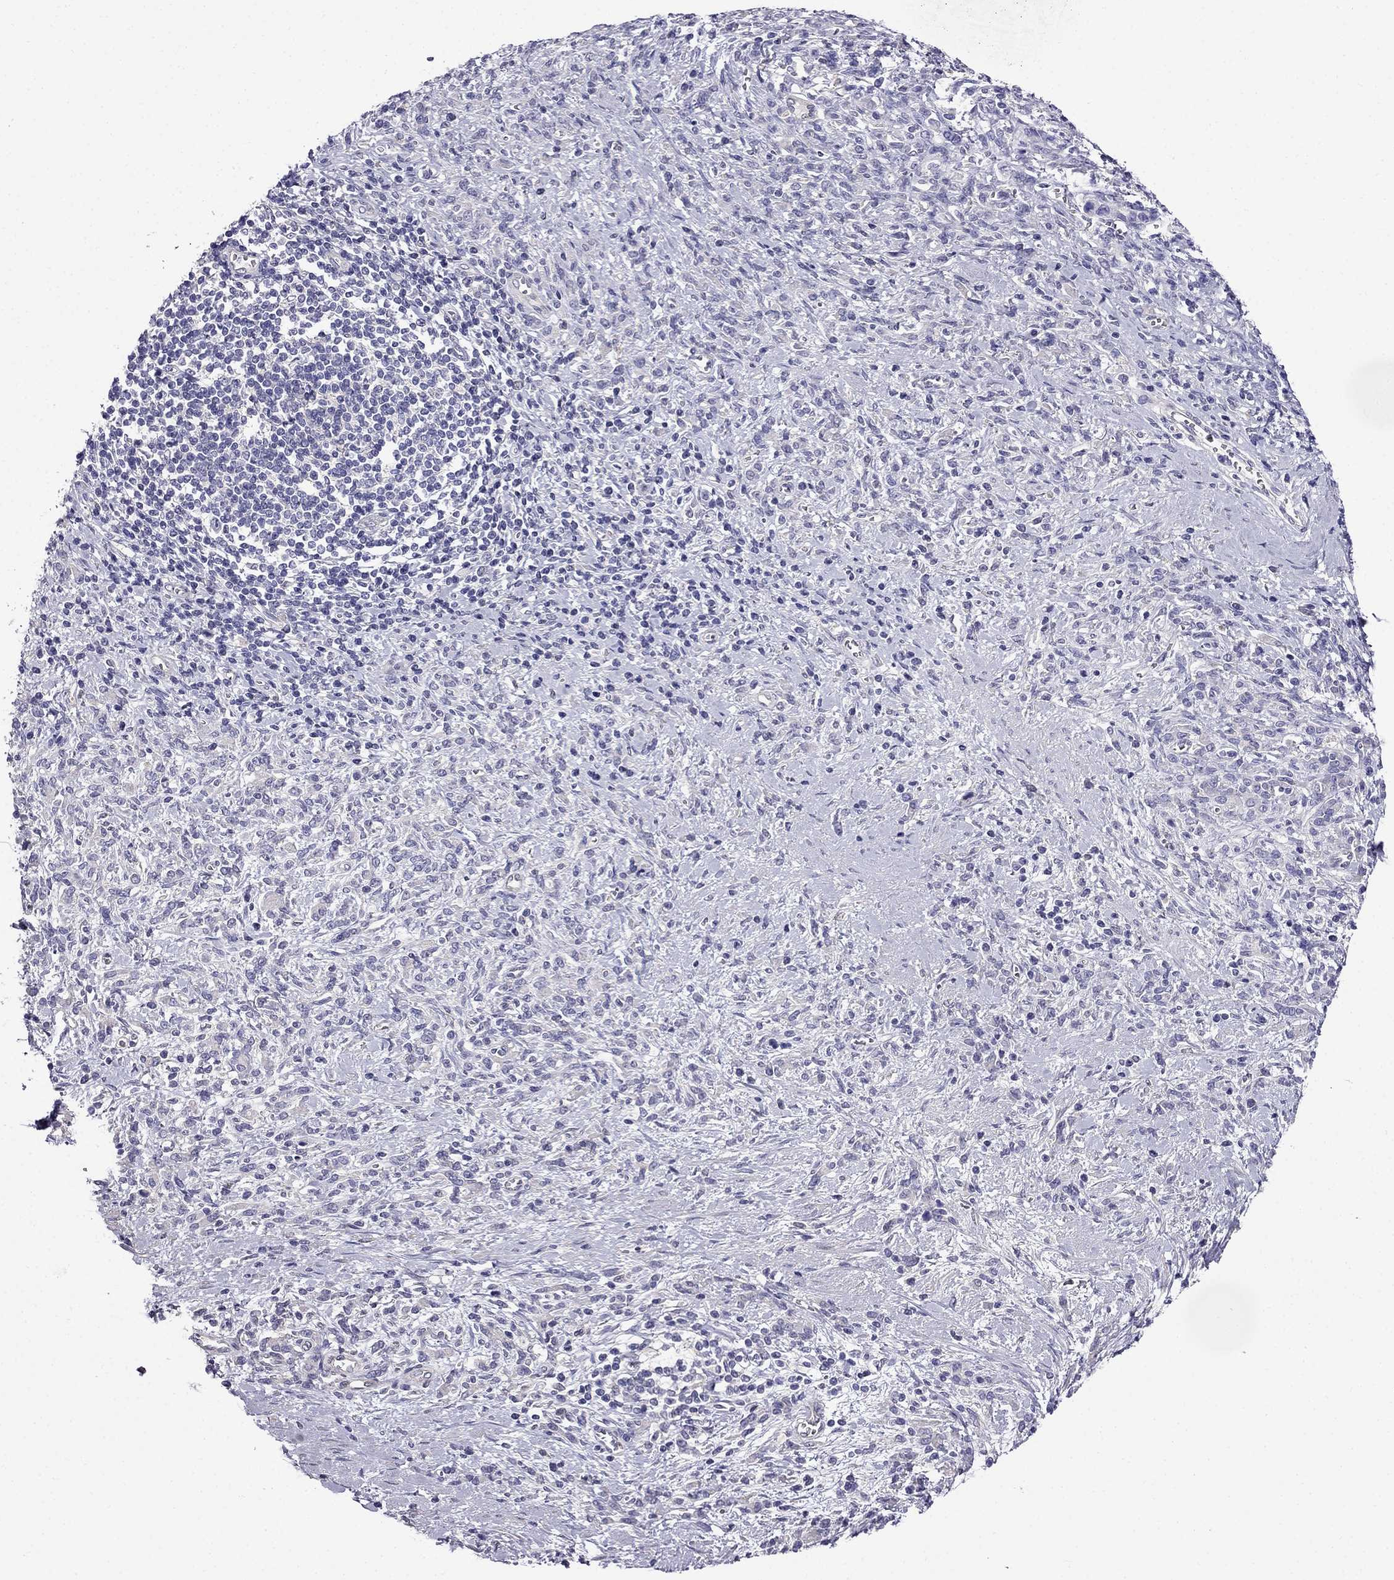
{"staining": {"intensity": "negative", "quantity": "none", "location": "none"}, "tissue": "stomach cancer", "cell_type": "Tumor cells", "image_type": "cancer", "snomed": [{"axis": "morphology", "description": "Adenocarcinoma, NOS"}, {"axis": "topography", "description": "Stomach"}], "caption": "This is an IHC histopathology image of human stomach cancer. There is no staining in tumor cells.", "gene": "SCNN1D", "patient": {"sex": "female", "age": 57}}